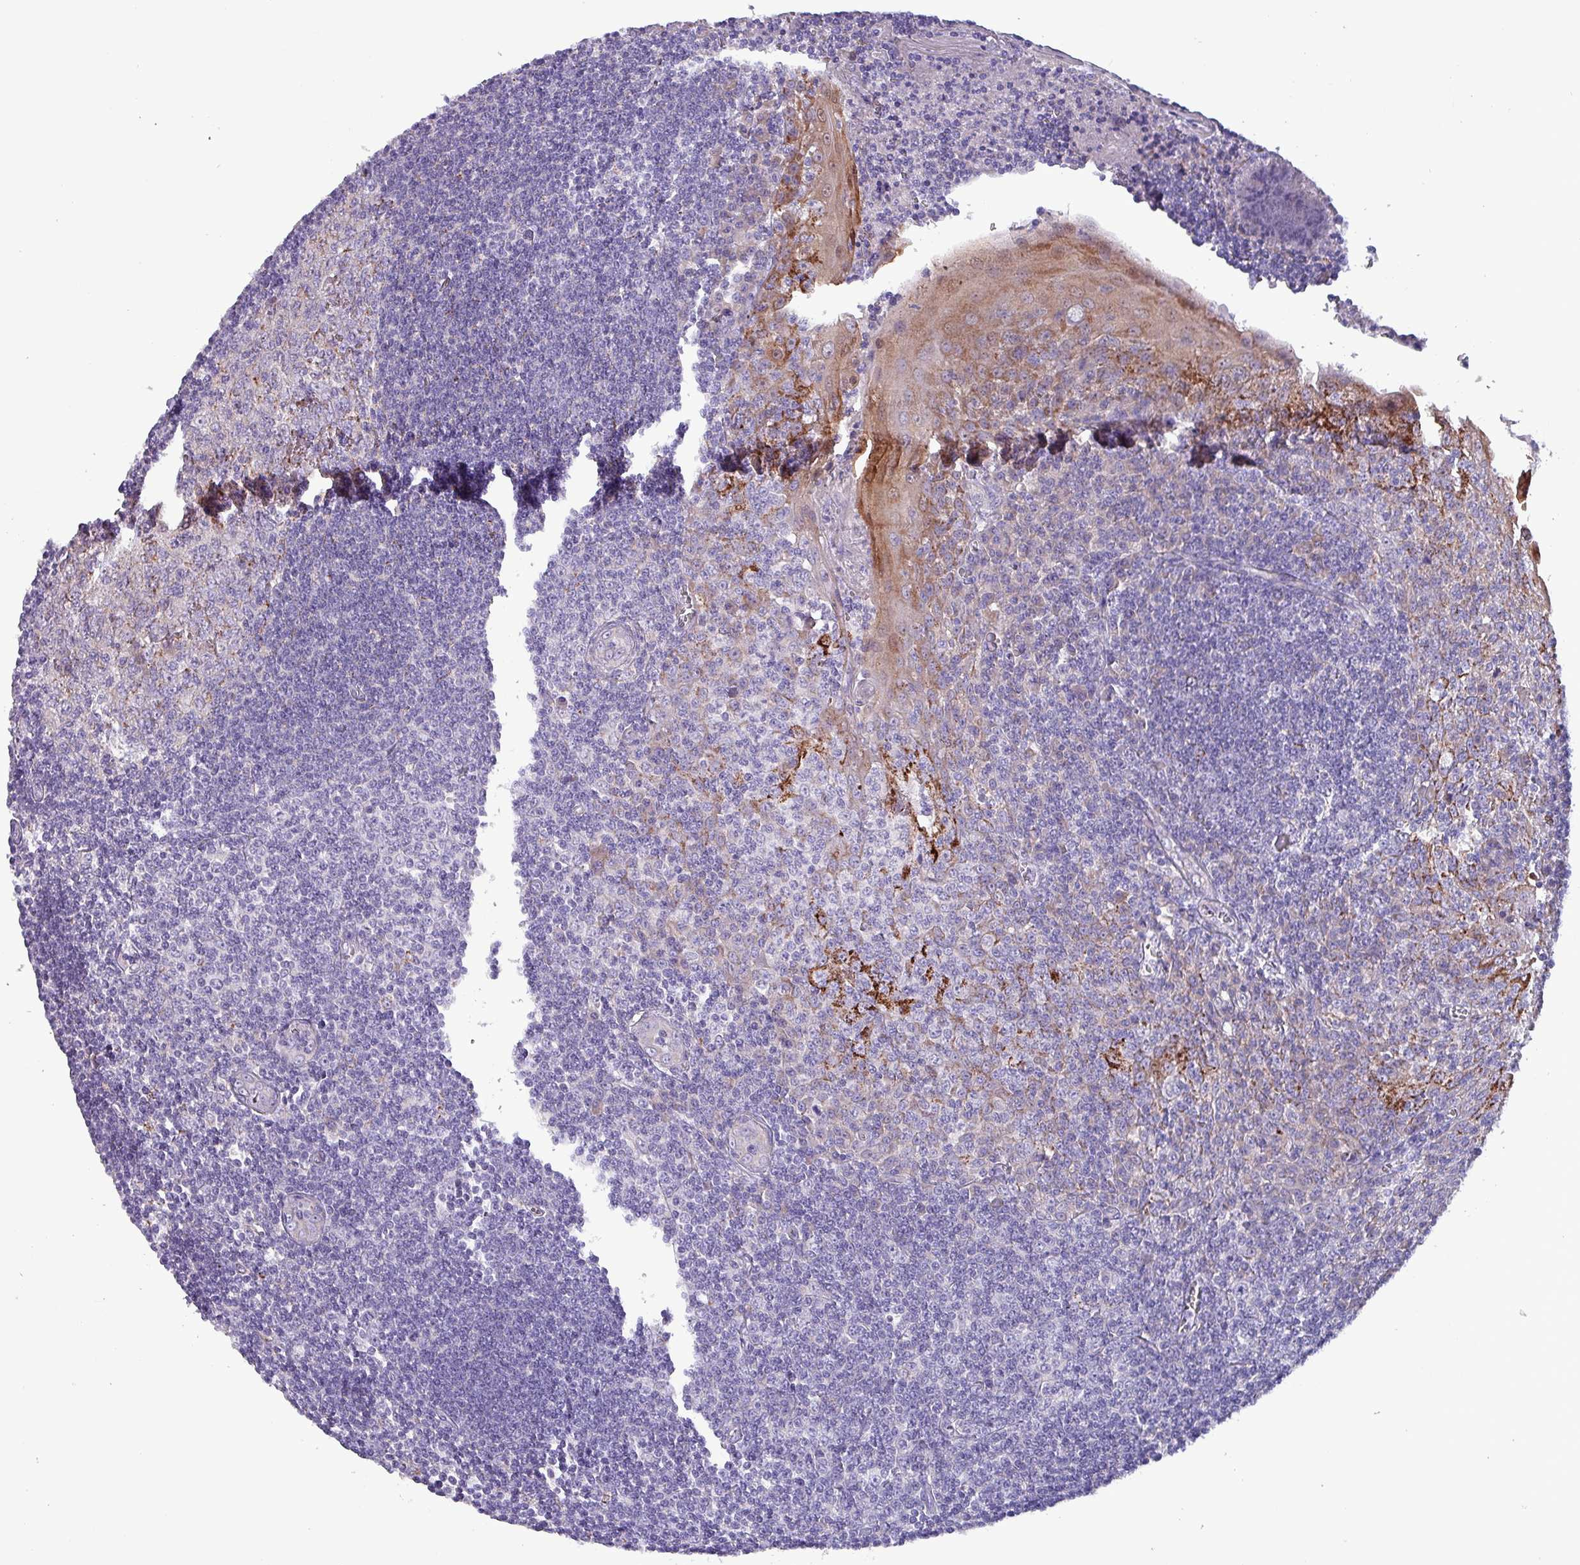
{"staining": {"intensity": "negative", "quantity": "none", "location": "none"}, "tissue": "tonsil", "cell_type": "Germinal center cells", "image_type": "normal", "snomed": [{"axis": "morphology", "description": "Normal tissue, NOS"}, {"axis": "topography", "description": "Tonsil"}], "caption": "The histopathology image exhibits no staining of germinal center cells in benign tonsil.", "gene": "HSD3B7", "patient": {"sex": "male", "age": 27}}